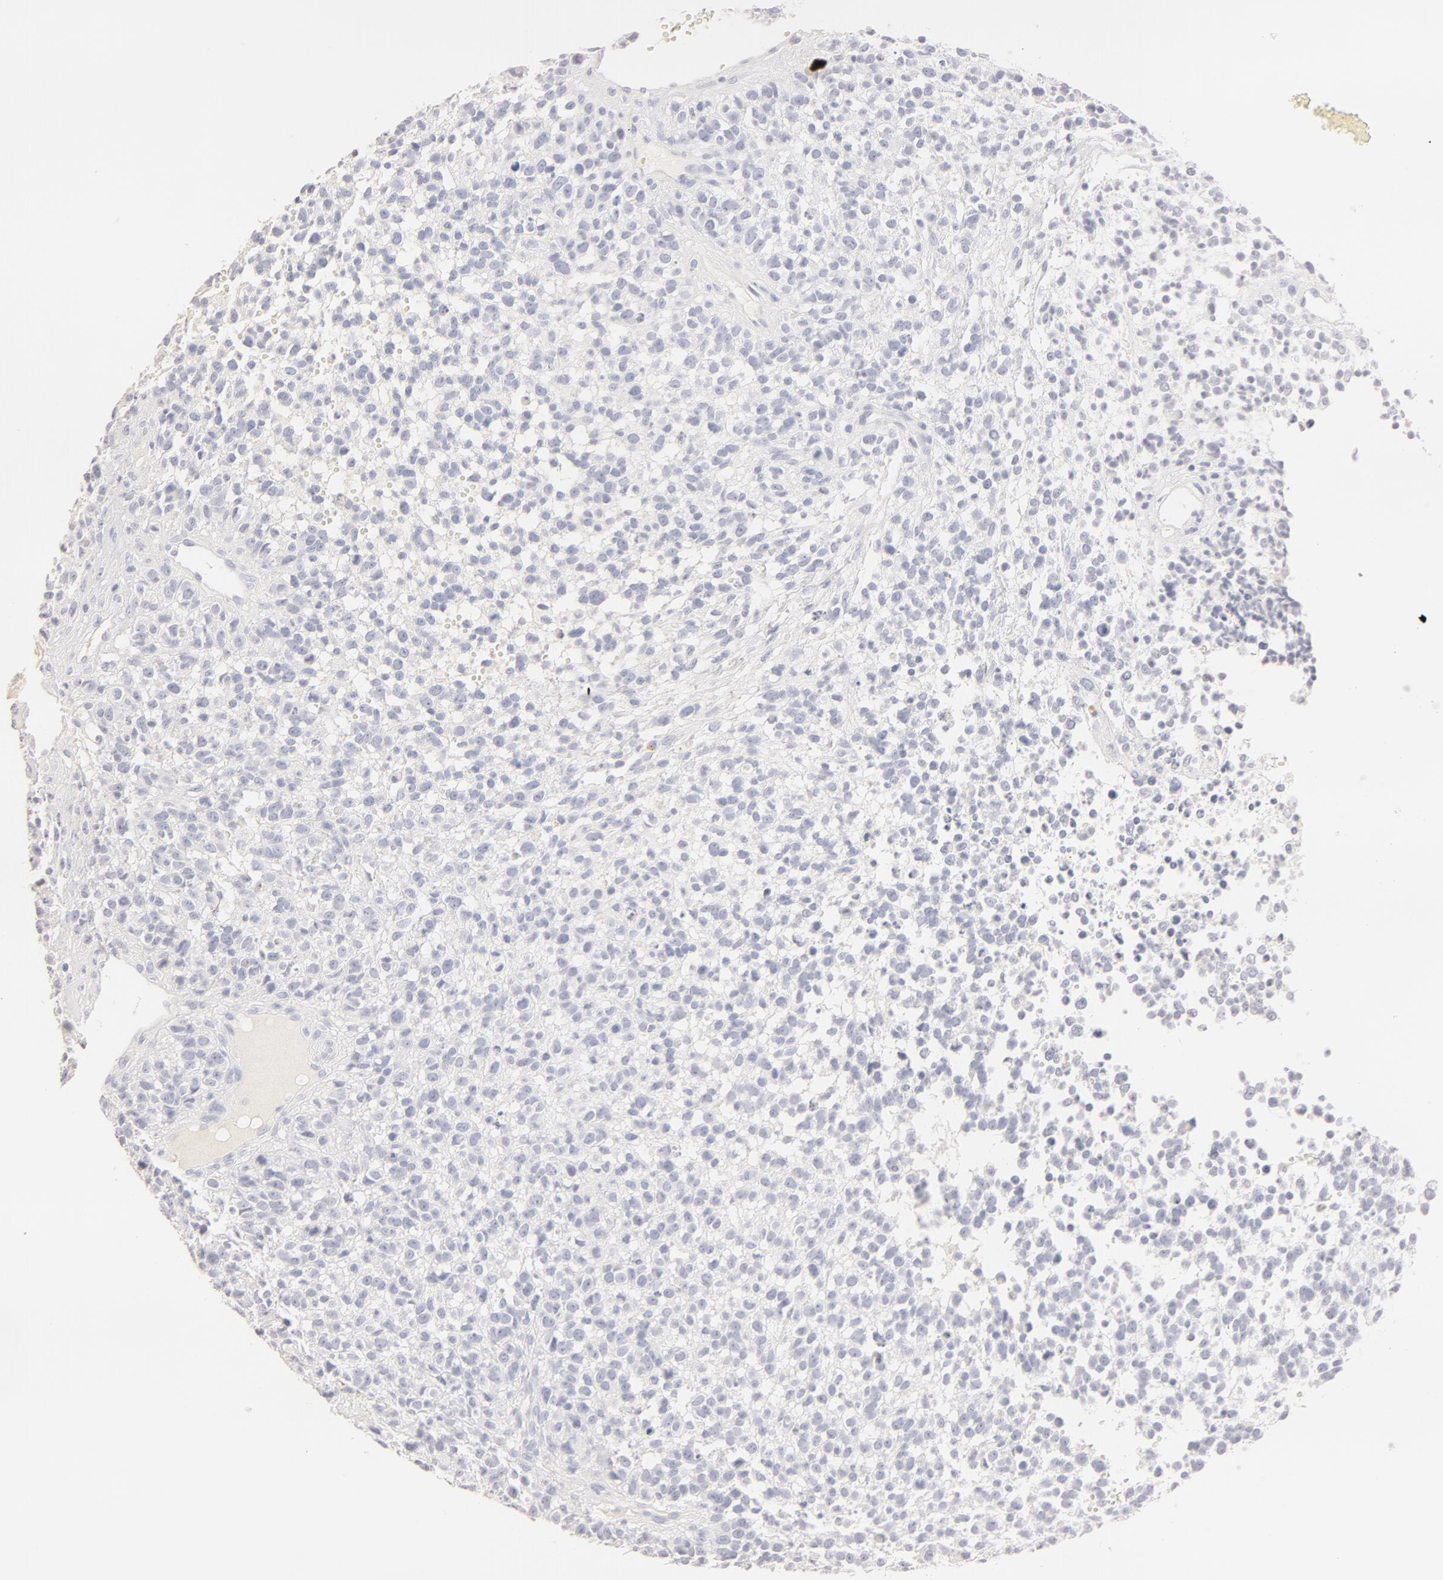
{"staining": {"intensity": "negative", "quantity": "none", "location": "none"}, "tissue": "glioma", "cell_type": "Tumor cells", "image_type": "cancer", "snomed": [{"axis": "morphology", "description": "Glioma, malignant, High grade"}, {"axis": "topography", "description": "Brain"}], "caption": "Tumor cells show no significant protein positivity in glioma.", "gene": "LGALS7B", "patient": {"sex": "male", "age": 66}}